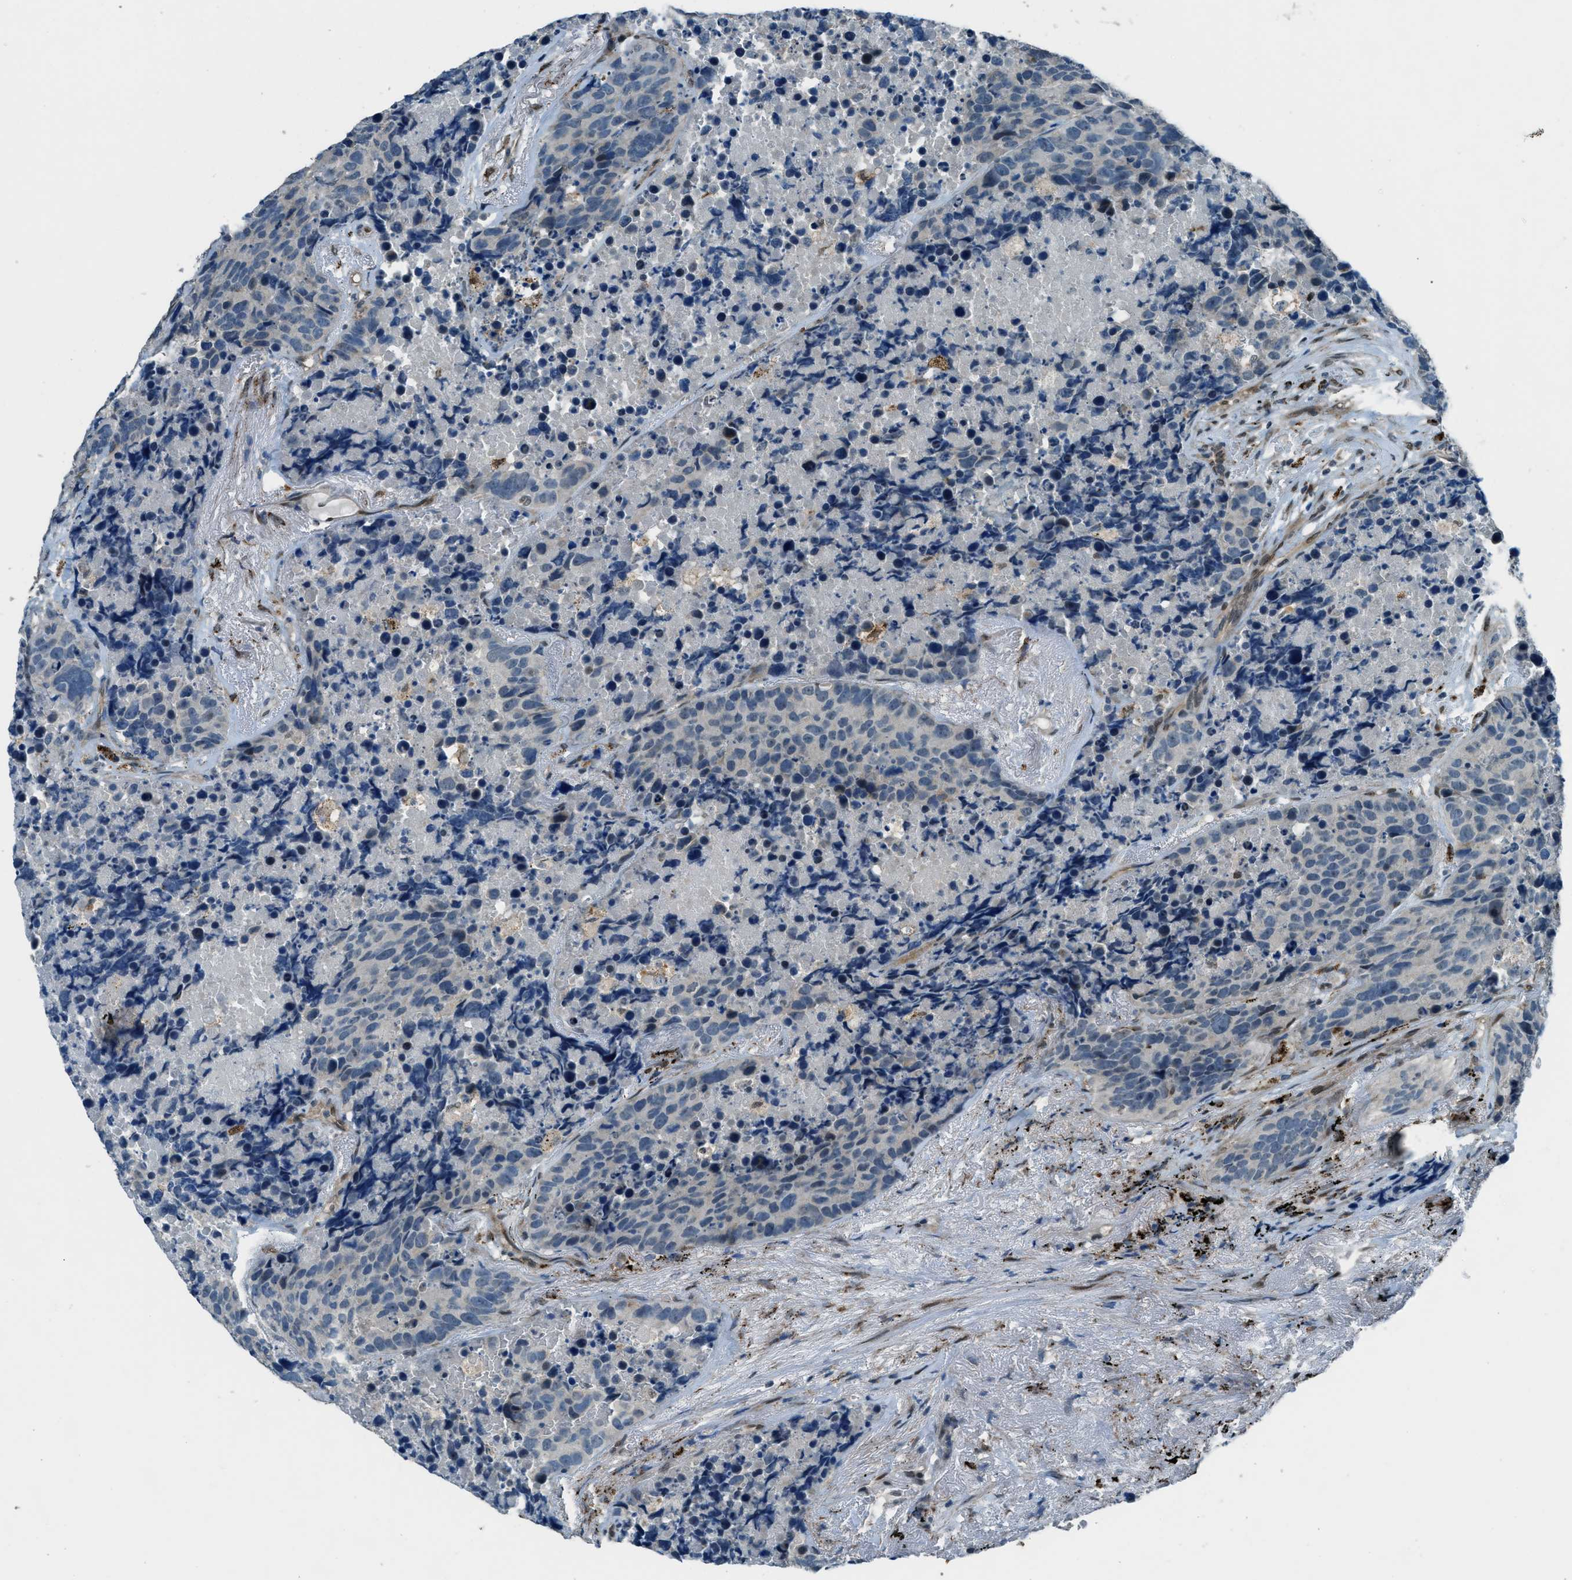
{"staining": {"intensity": "negative", "quantity": "none", "location": "none"}, "tissue": "carcinoid", "cell_type": "Tumor cells", "image_type": "cancer", "snomed": [{"axis": "morphology", "description": "Carcinoid, malignant, NOS"}, {"axis": "topography", "description": "Lung"}], "caption": "Carcinoid stained for a protein using immunohistochemistry displays no expression tumor cells.", "gene": "NPEPL1", "patient": {"sex": "male", "age": 60}}